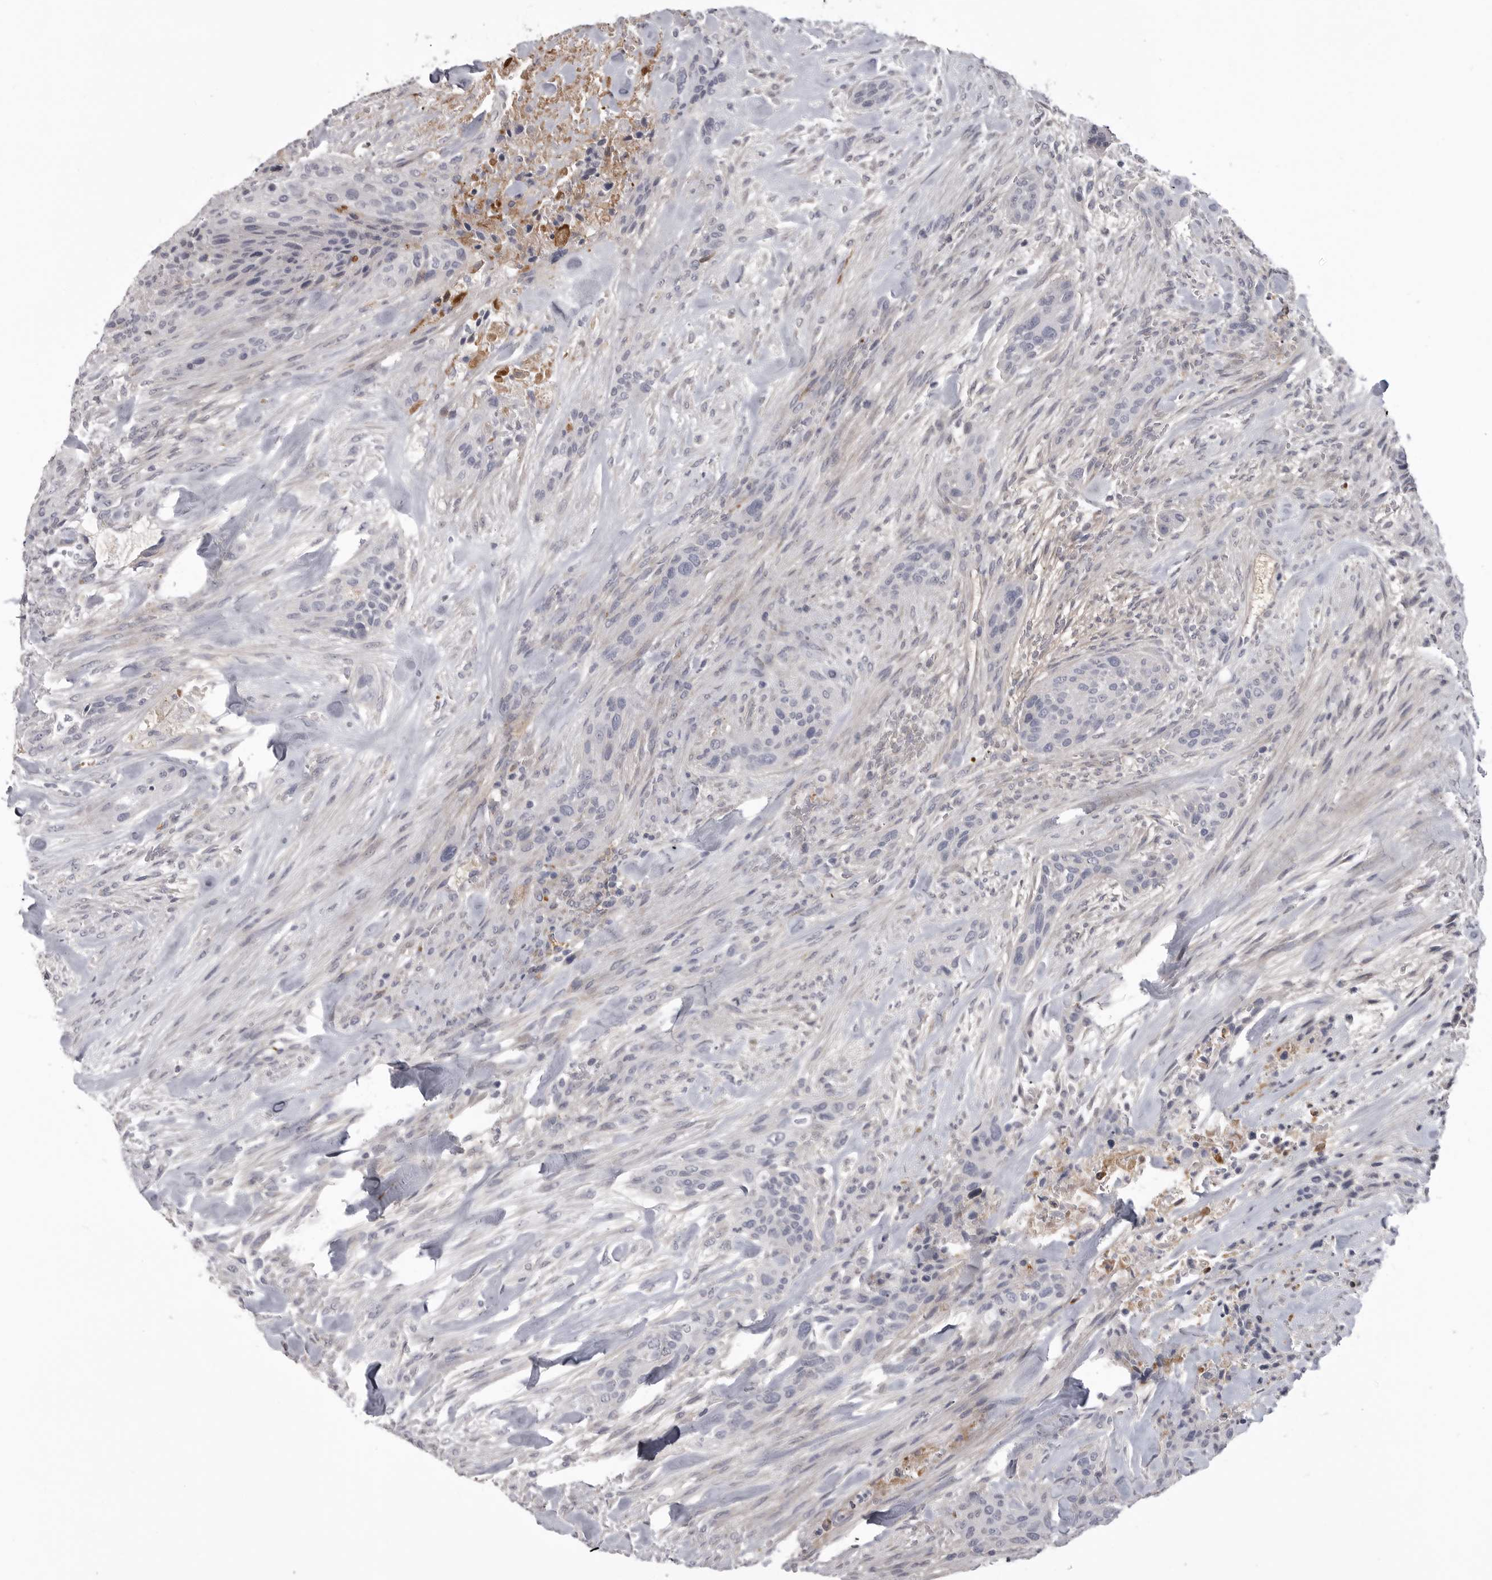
{"staining": {"intensity": "negative", "quantity": "none", "location": "none"}, "tissue": "urothelial cancer", "cell_type": "Tumor cells", "image_type": "cancer", "snomed": [{"axis": "morphology", "description": "Urothelial carcinoma, High grade"}, {"axis": "topography", "description": "Urinary bladder"}], "caption": "Immunohistochemistry photomicrograph of urothelial carcinoma (high-grade) stained for a protein (brown), which exhibits no positivity in tumor cells.", "gene": "SERPING1", "patient": {"sex": "male", "age": 35}}